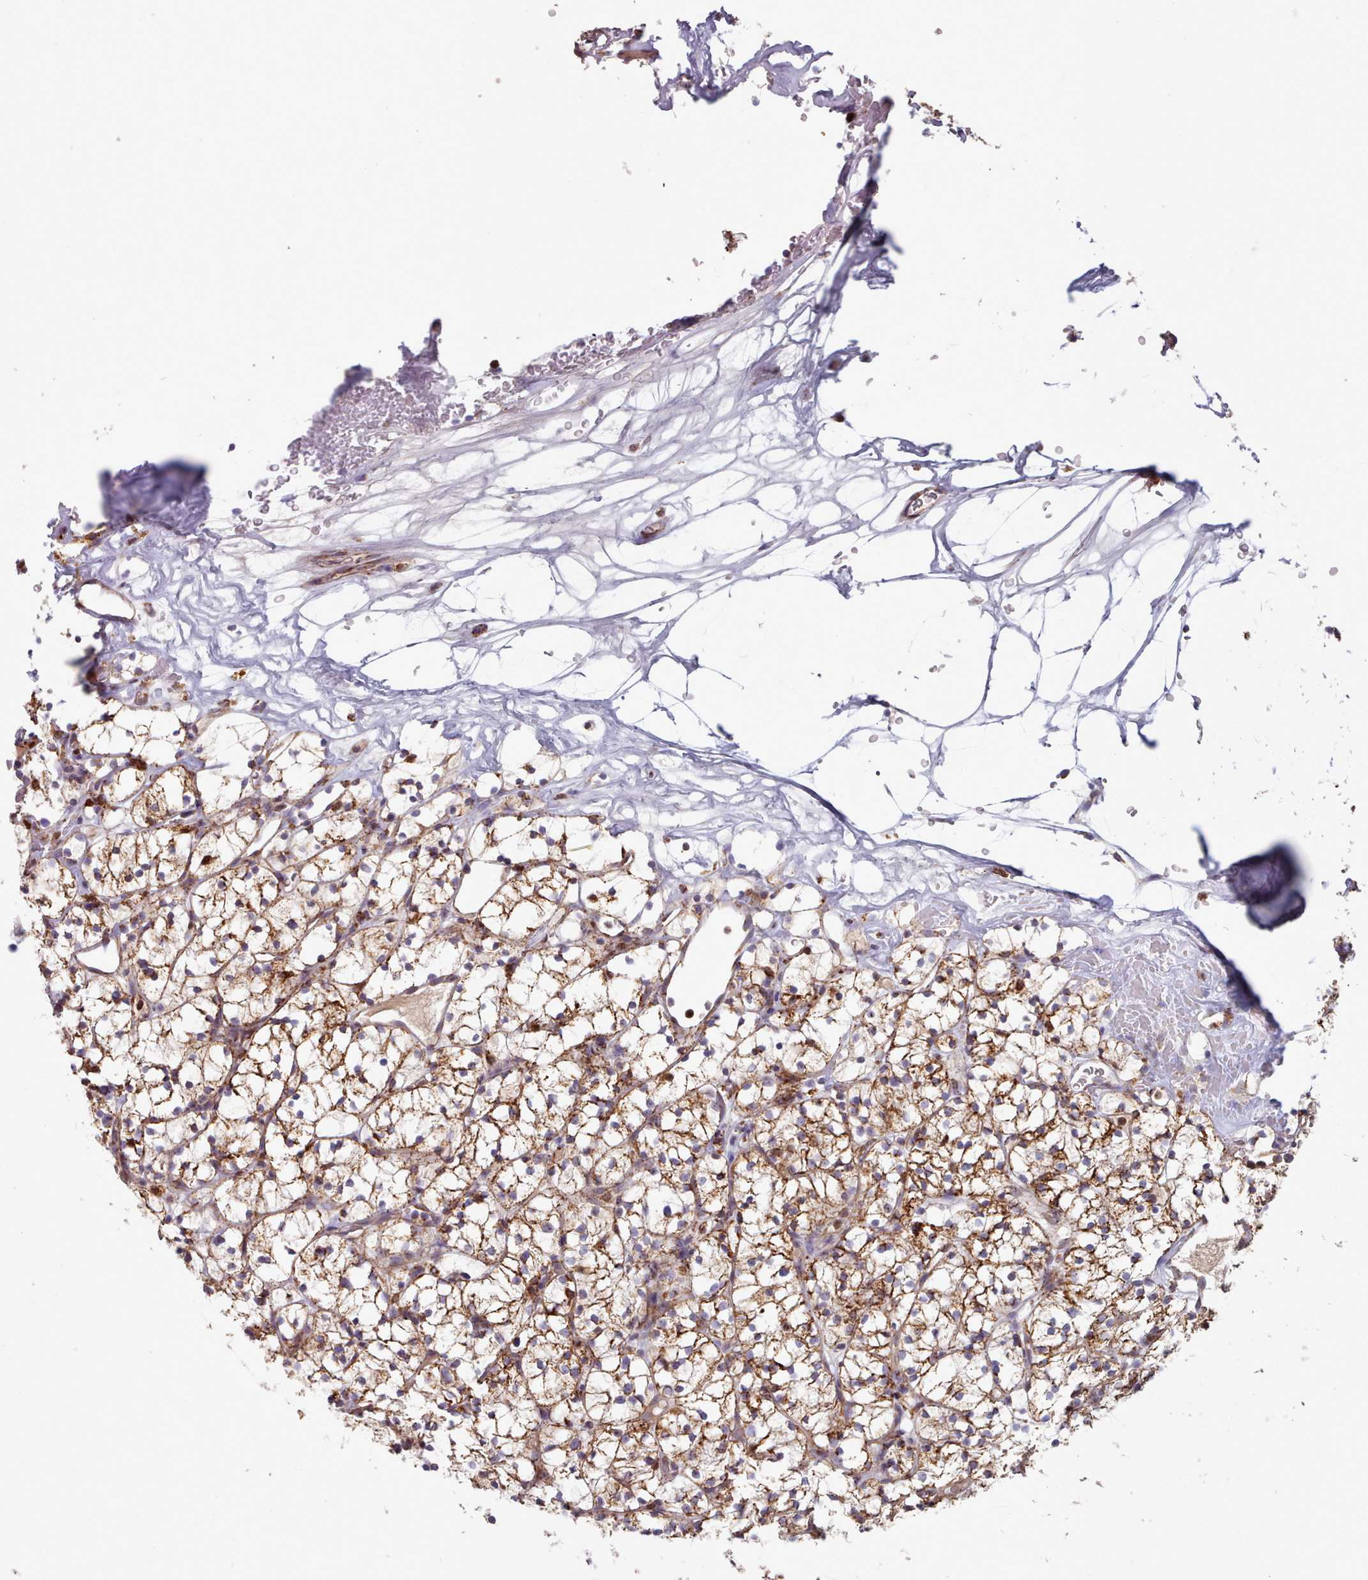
{"staining": {"intensity": "moderate", "quantity": ">75%", "location": "cytoplasmic/membranous"}, "tissue": "renal cancer", "cell_type": "Tumor cells", "image_type": "cancer", "snomed": [{"axis": "morphology", "description": "Adenocarcinoma, NOS"}, {"axis": "topography", "description": "Kidney"}], "caption": "Protein staining of adenocarcinoma (renal) tissue exhibits moderate cytoplasmic/membranous expression in approximately >75% of tumor cells.", "gene": "HSDL2", "patient": {"sex": "female", "age": 64}}